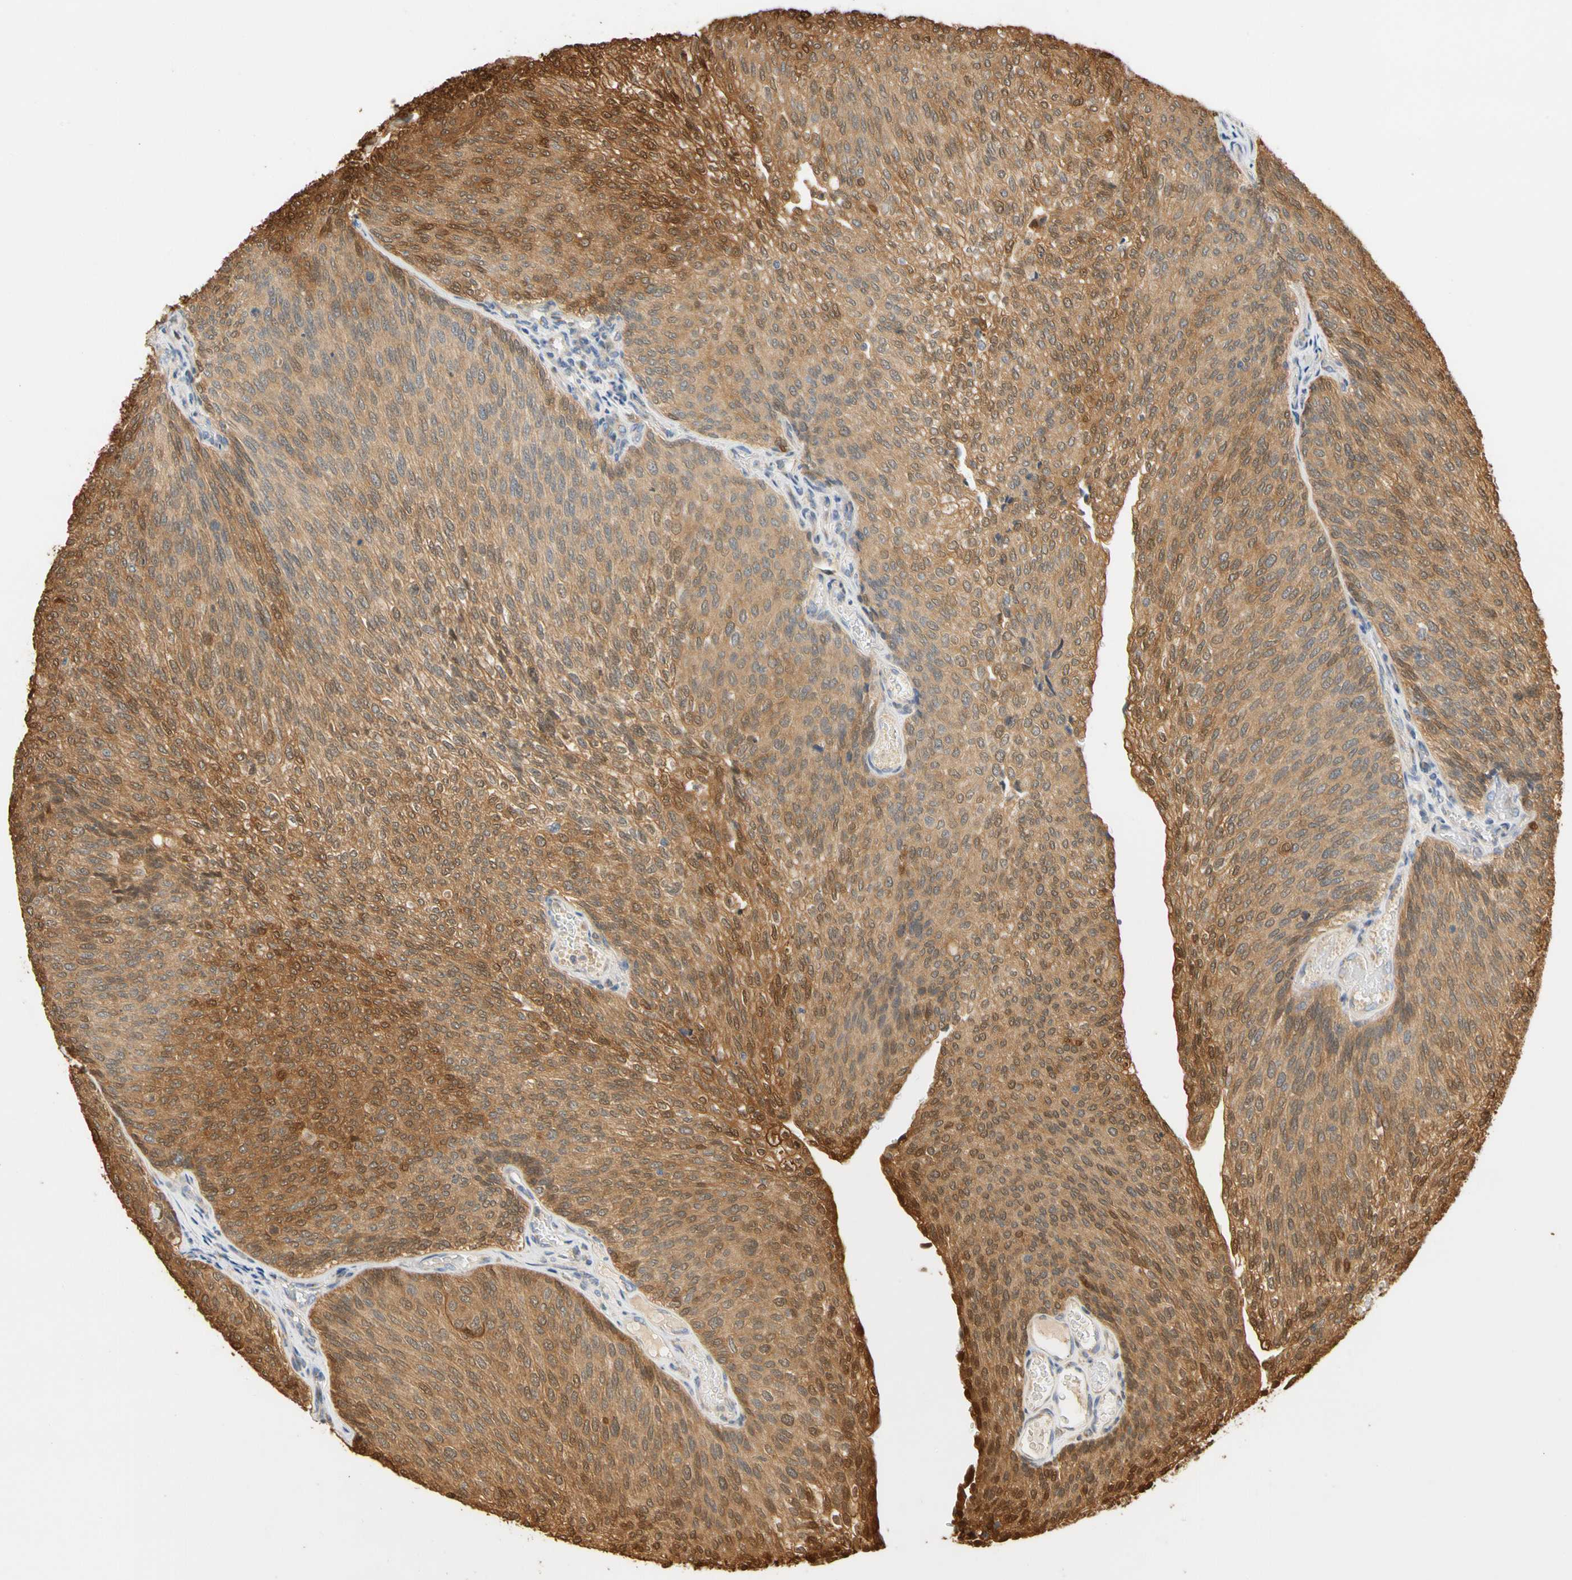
{"staining": {"intensity": "moderate", "quantity": ">75%", "location": "cytoplasmic/membranous"}, "tissue": "urothelial cancer", "cell_type": "Tumor cells", "image_type": "cancer", "snomed": [{"axis": "morphology", "description": "Urothelial carcinoma, Low grade"}, {"axis": "topography", "description": "Urinary bladder"}], "caption": "Human urothelial cancer stained with a protein marker displays moderate staining in tumor cells.", "gene": "GPSM2", "patient": {"sex": "female", "age": 79}}